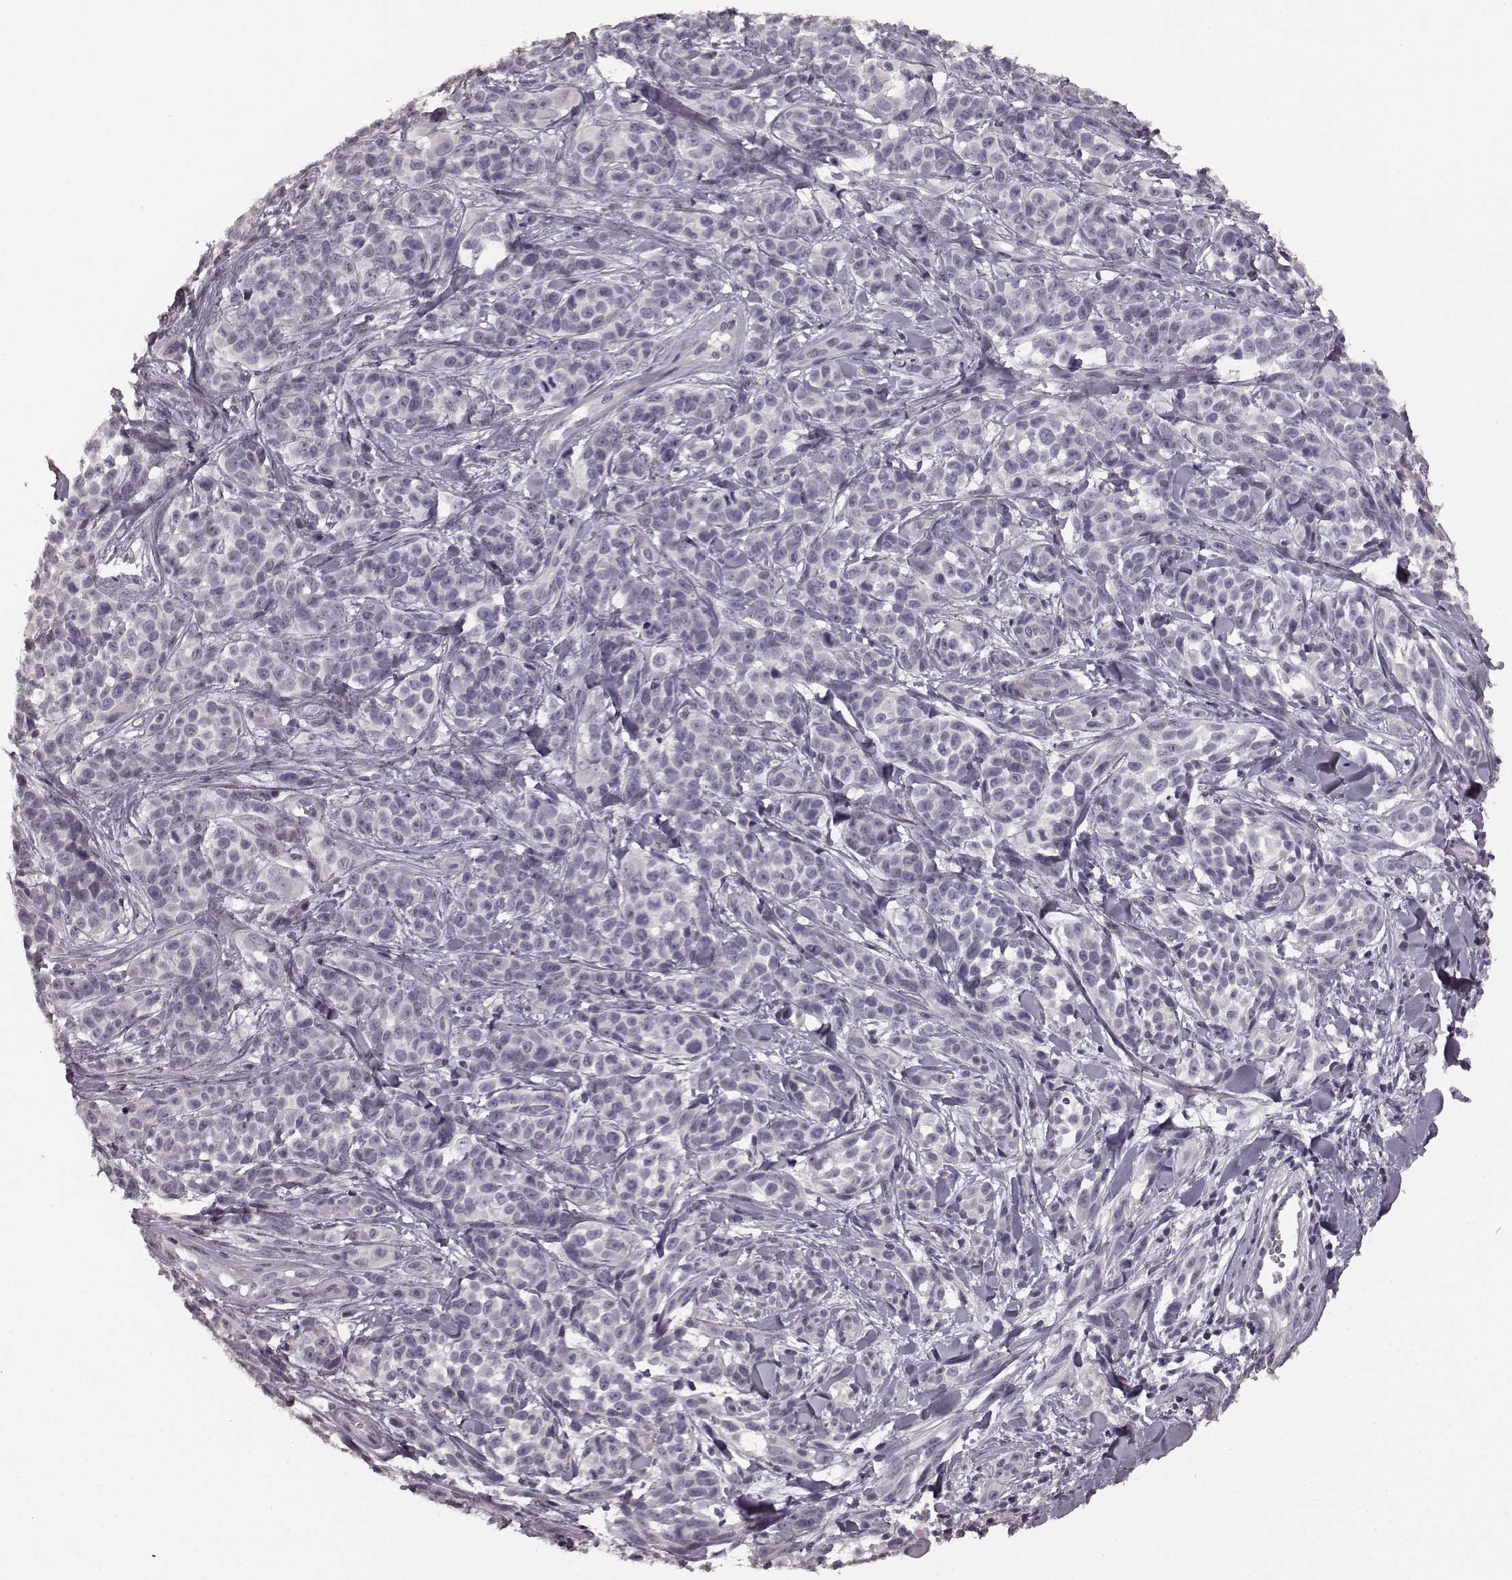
{"staining": {"intensity": "negative", "quantity": "none", "location": "none"}, "tissue": "melanoma", "cell_type": "Tumor cells", "image_type": "cancer", "snomed": [{"axis": "morphology", "description": "Malignant melanoma, NOS"}, {"axis": "topography", "description": "Skin"}], "caption": "Malignant melanoma stained for a protein using immunohistochemistry (IHC) reveals no staining tumor cells.", "gene": "RIT2", "patient": {"sex": "female", "age": 88}}